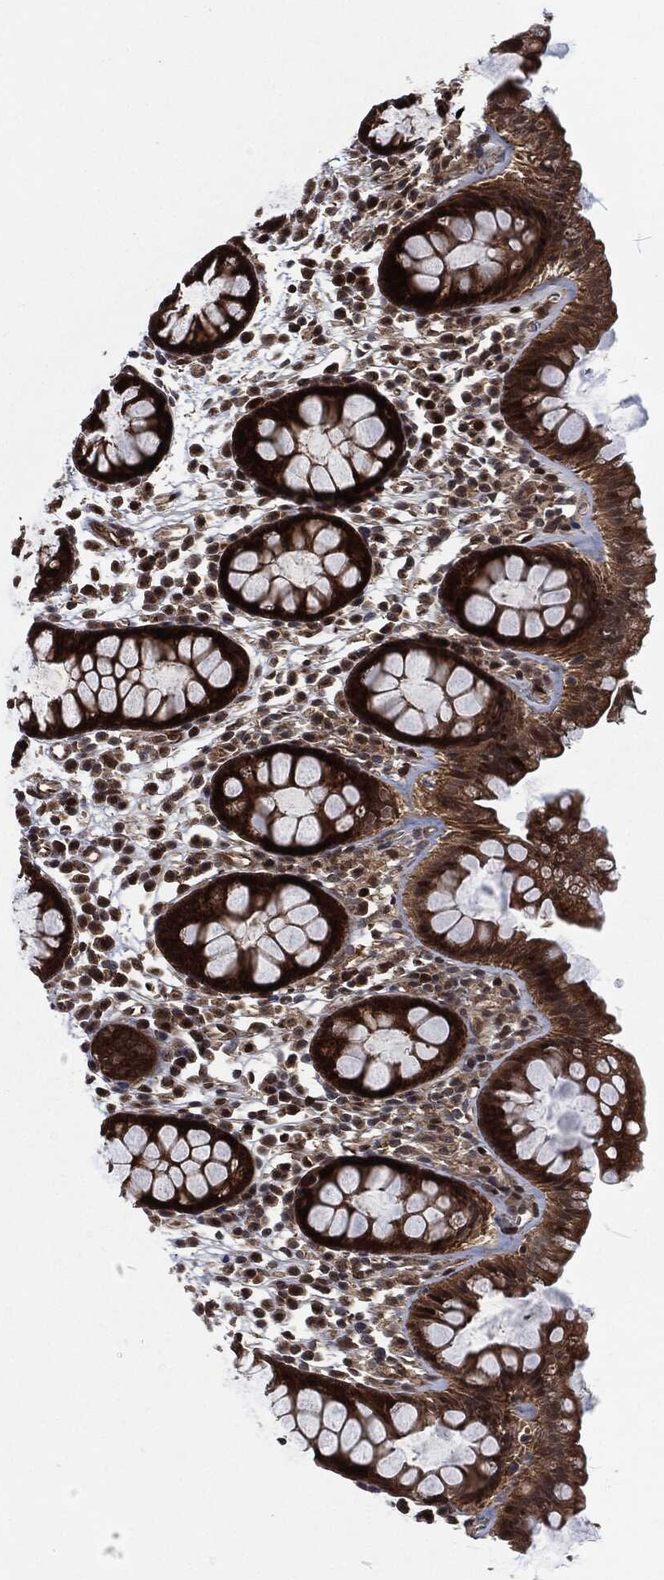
{"staining": {"intensity": "strong", "quantity": ">75%", "location": "cytoplasmic/membranous"}, "tissue": "colon", "cell_type": "Endothelial cells", "image_type": "normal", "snomed": [{"axis": "morphology", "description": "Normal tissue, NOS"}, {"axis": "topography", "description": "Colon"}], "caption": "Colon stained for a protein shows strong cytoplasmic/membranous positivity in endothelial cells. The staining is performed using DAB brown chromogen to label protein expression. The nuclei are counter-stained blue using hematoxylin.", "gene": "CMPK2", "patient": {"sex": "male", "age": 76}}